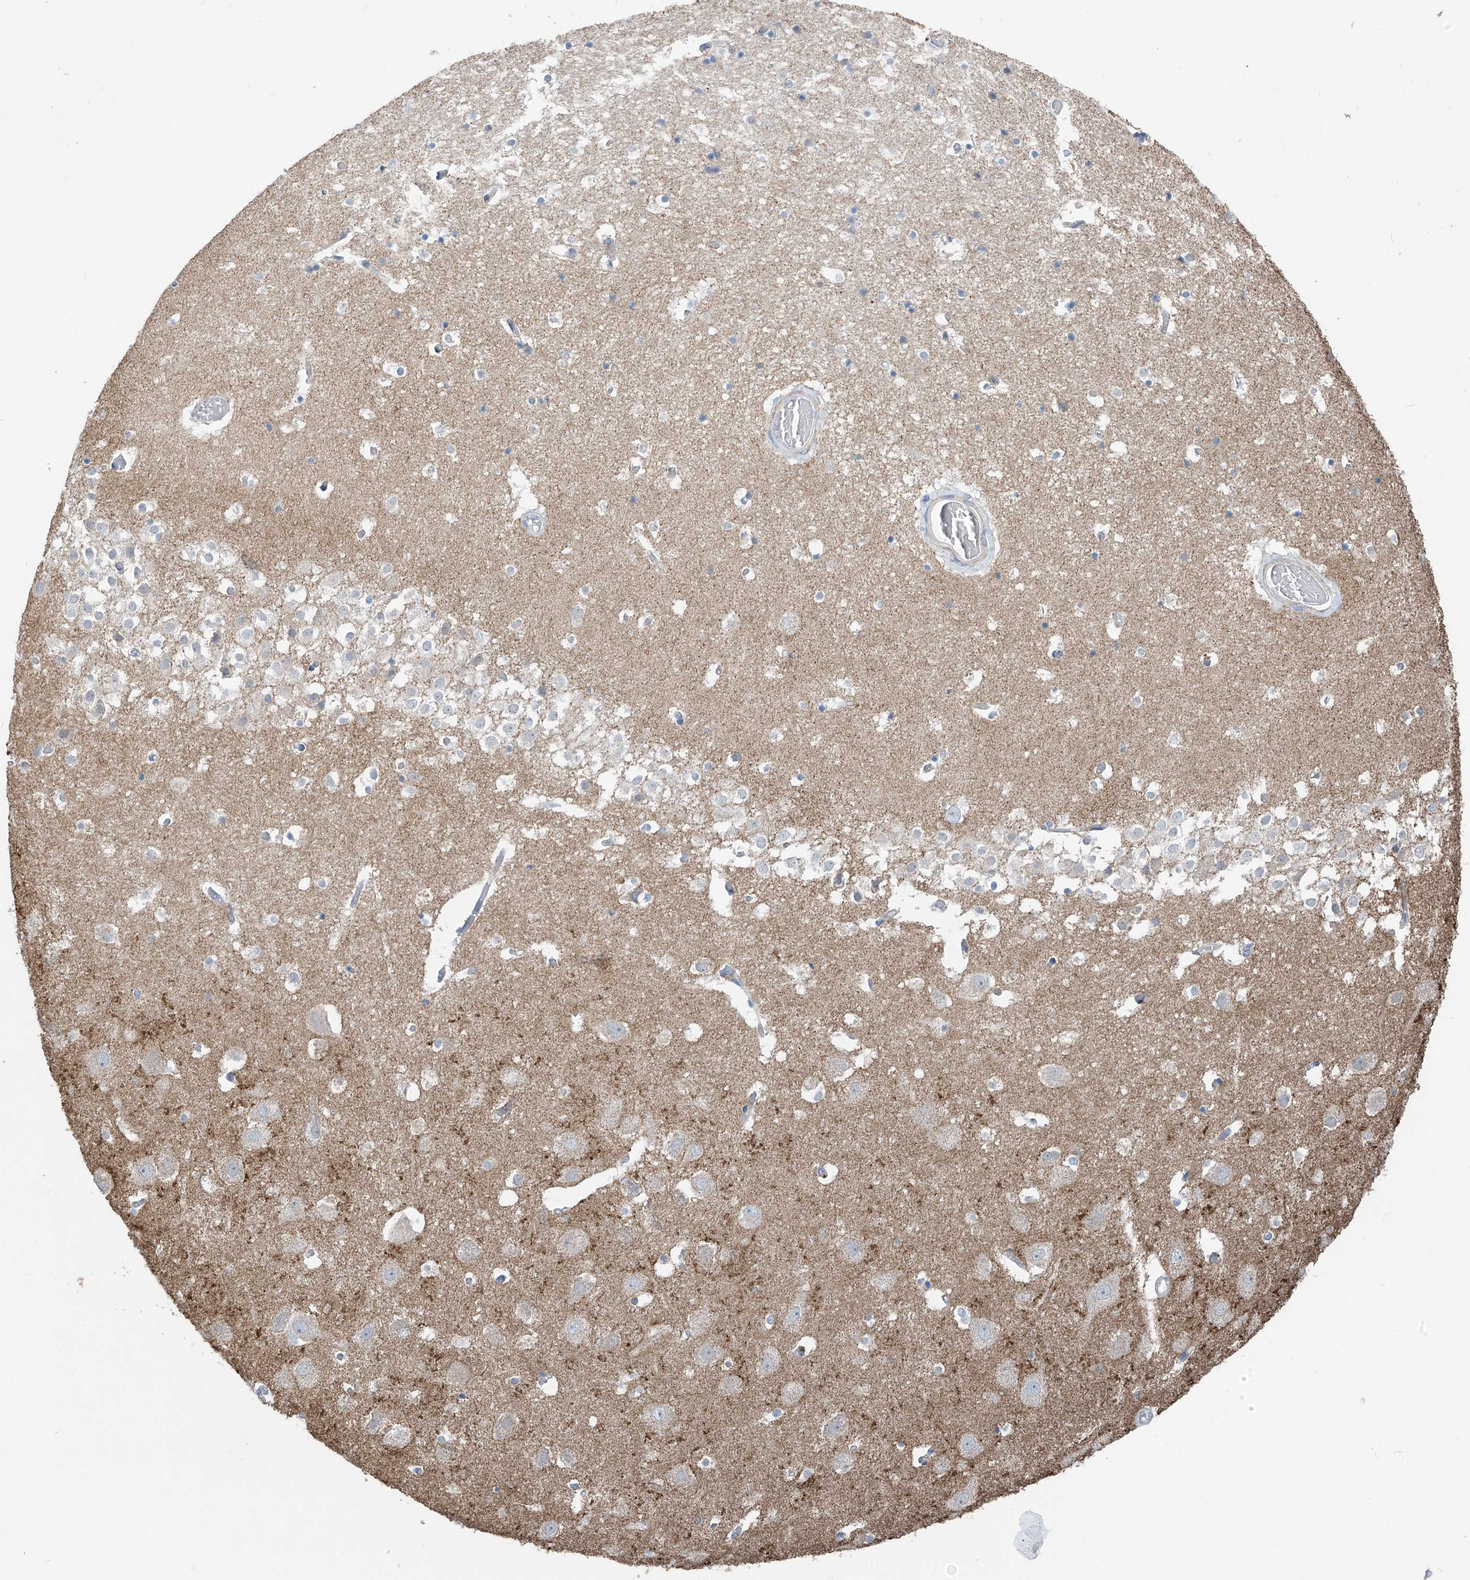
{"staining": {"intensity": "negative", "quantity": "none", "location": "none"}, "tissue": "hippocampus", "cell_type": "Glial cells", "image_type": "normal", "snomed": [{"axis": "morphology", "description": "Normal tissue, NOS"}, {"axis": "topography", "description": "Hippocampus"}], "caption": "Protein analysis of normal hippocampus exhibits no significant expression in glial cells. (Brightfield microscopy of DAB immunohistochemistry at high magnification).", "gene": "SYN3", "patient": {"sex": "female", "age": 52}}